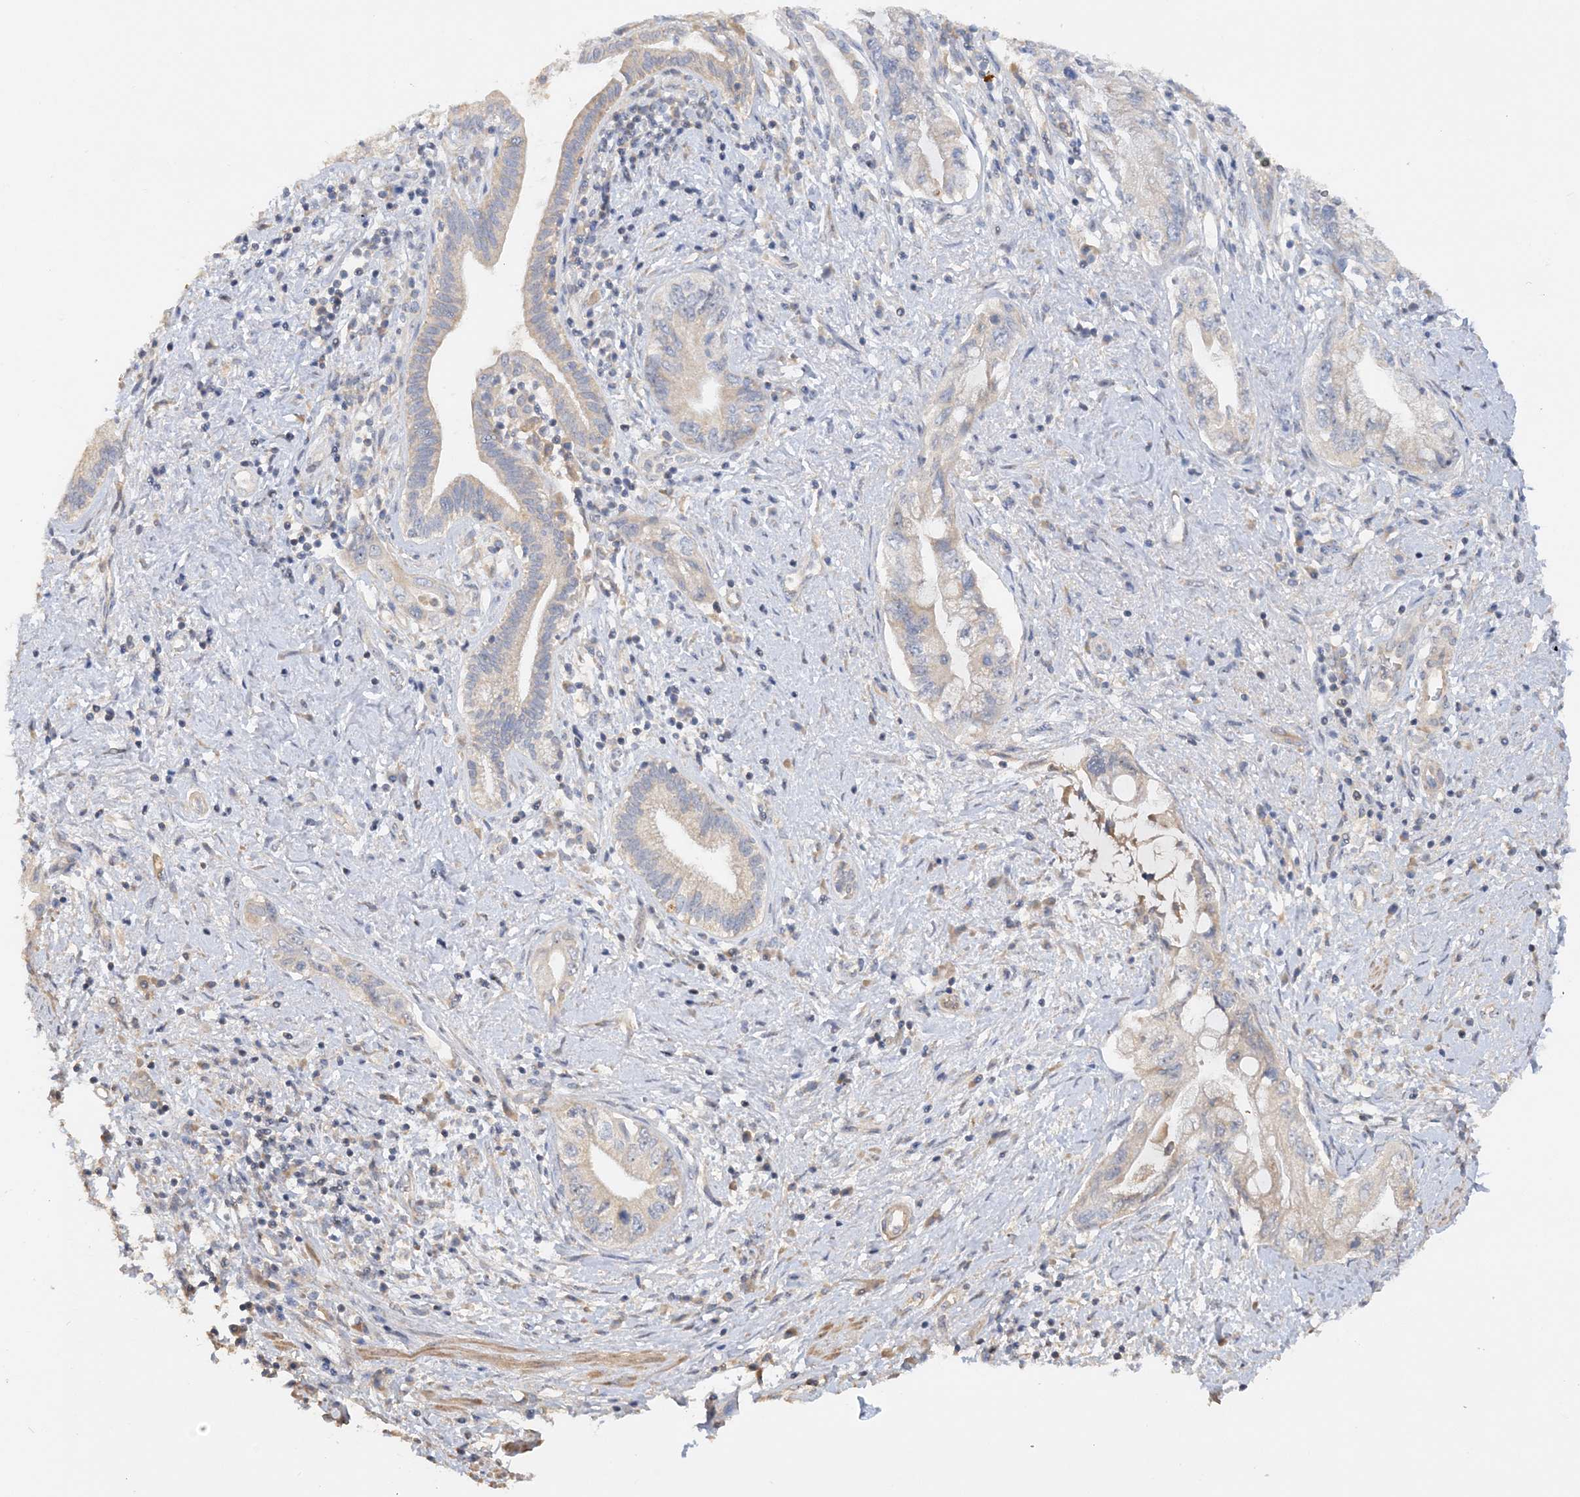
{"staining": {"intensity": "weak", "quantity": "<25%", "location": "cytoplasmic/membranous"}, "tissue": "pancreatic cancer", "cell_type": "Tumor cells", "image_type": "cancer", "snomed": [{"axis": "morphology", "description": "Adenocarcinoma, NOS"}, {"axis": "topography", "description": "Pancreas"}], "caption": "Immunohistochemical staining of human pancreatic adenocarcinoma displays no significant expression in tumor cells. (DAB (3,3'-diaminobenzidine) IHC with hematoxylin counter stain).", "gene": "GRINA", "patient": {"sex": "female", "age": 73}}